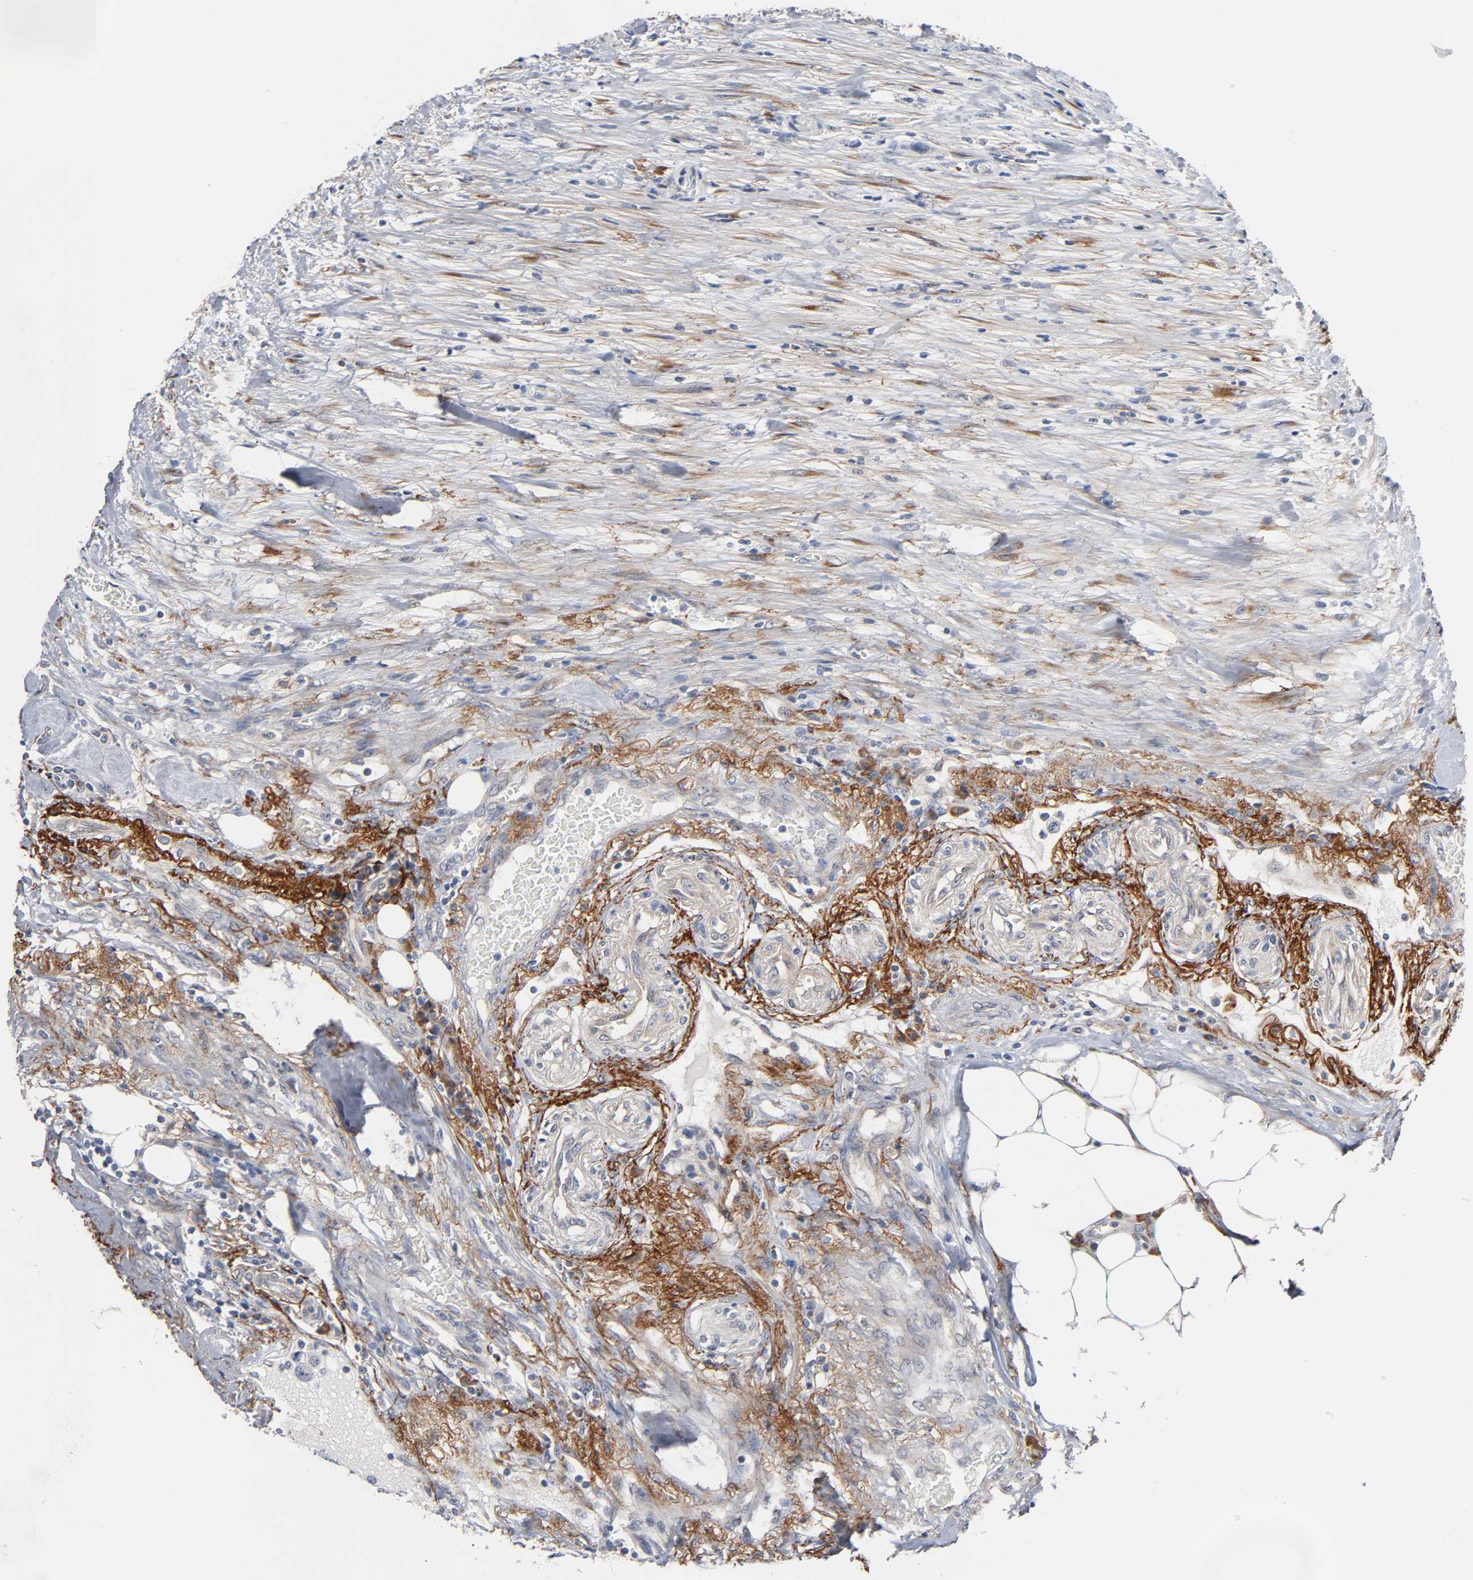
{"staining": {"intensity": "negative", "quantity": "none", "location": "none"}, "tissue": "colorectal cancer", "cell_type": "Tumor cells", "image_type": "cancer", "snomed": [{"axis": "morphology", "description": "Adenocarcinoma, NOS"}, {"axis": "topography", "description": "Colon"}], "caption": "The histopathology image displays no significant positivity in tumor cells of colorectal cancer (adenocarcinoma).", "gene": "HDLBP", "patient": {"sex": "female", "age": 86}}